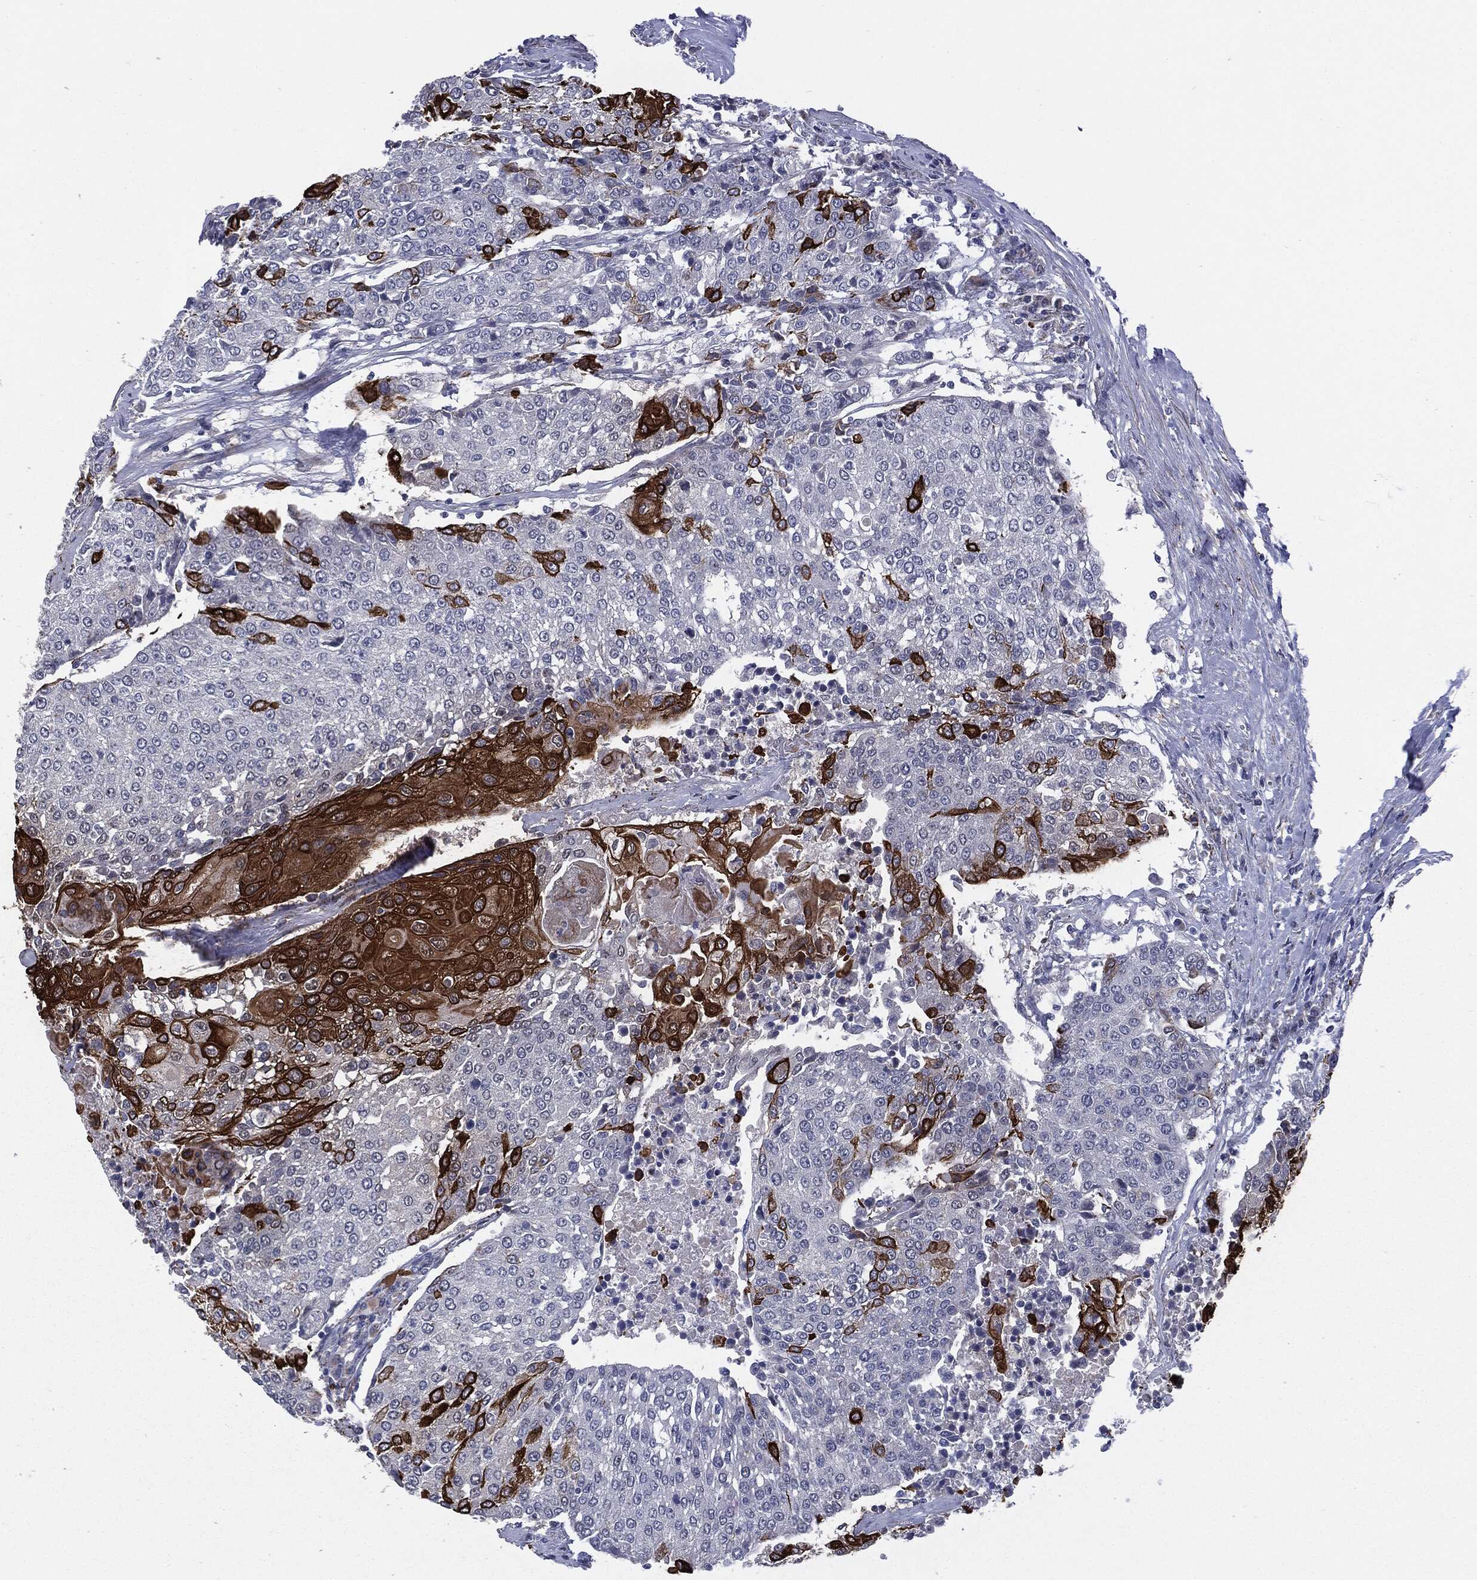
{"staining": {"intensity": "strong", "quantity": "25%-75%", "location": "cytoplasmic/membranous"}, "tissue": "urothelial cancer", "cell_type": "Tumor cells", "image_type": "cancer", "snomed": [{"axis": "morphology", "description": "Urothelial carcinoma, High grade"}, {"axis": "topography", "description": "Urinary bladder"}], "caption": "Brown immunohistochemical staining in human high-grade urothelial carcinoma demonstrates strong cytoplasmic/membranous expression in approximately 25%-75% of tumor cells.", "gene": "KRT5", "patient": {"sex": "female", "age": 85}}